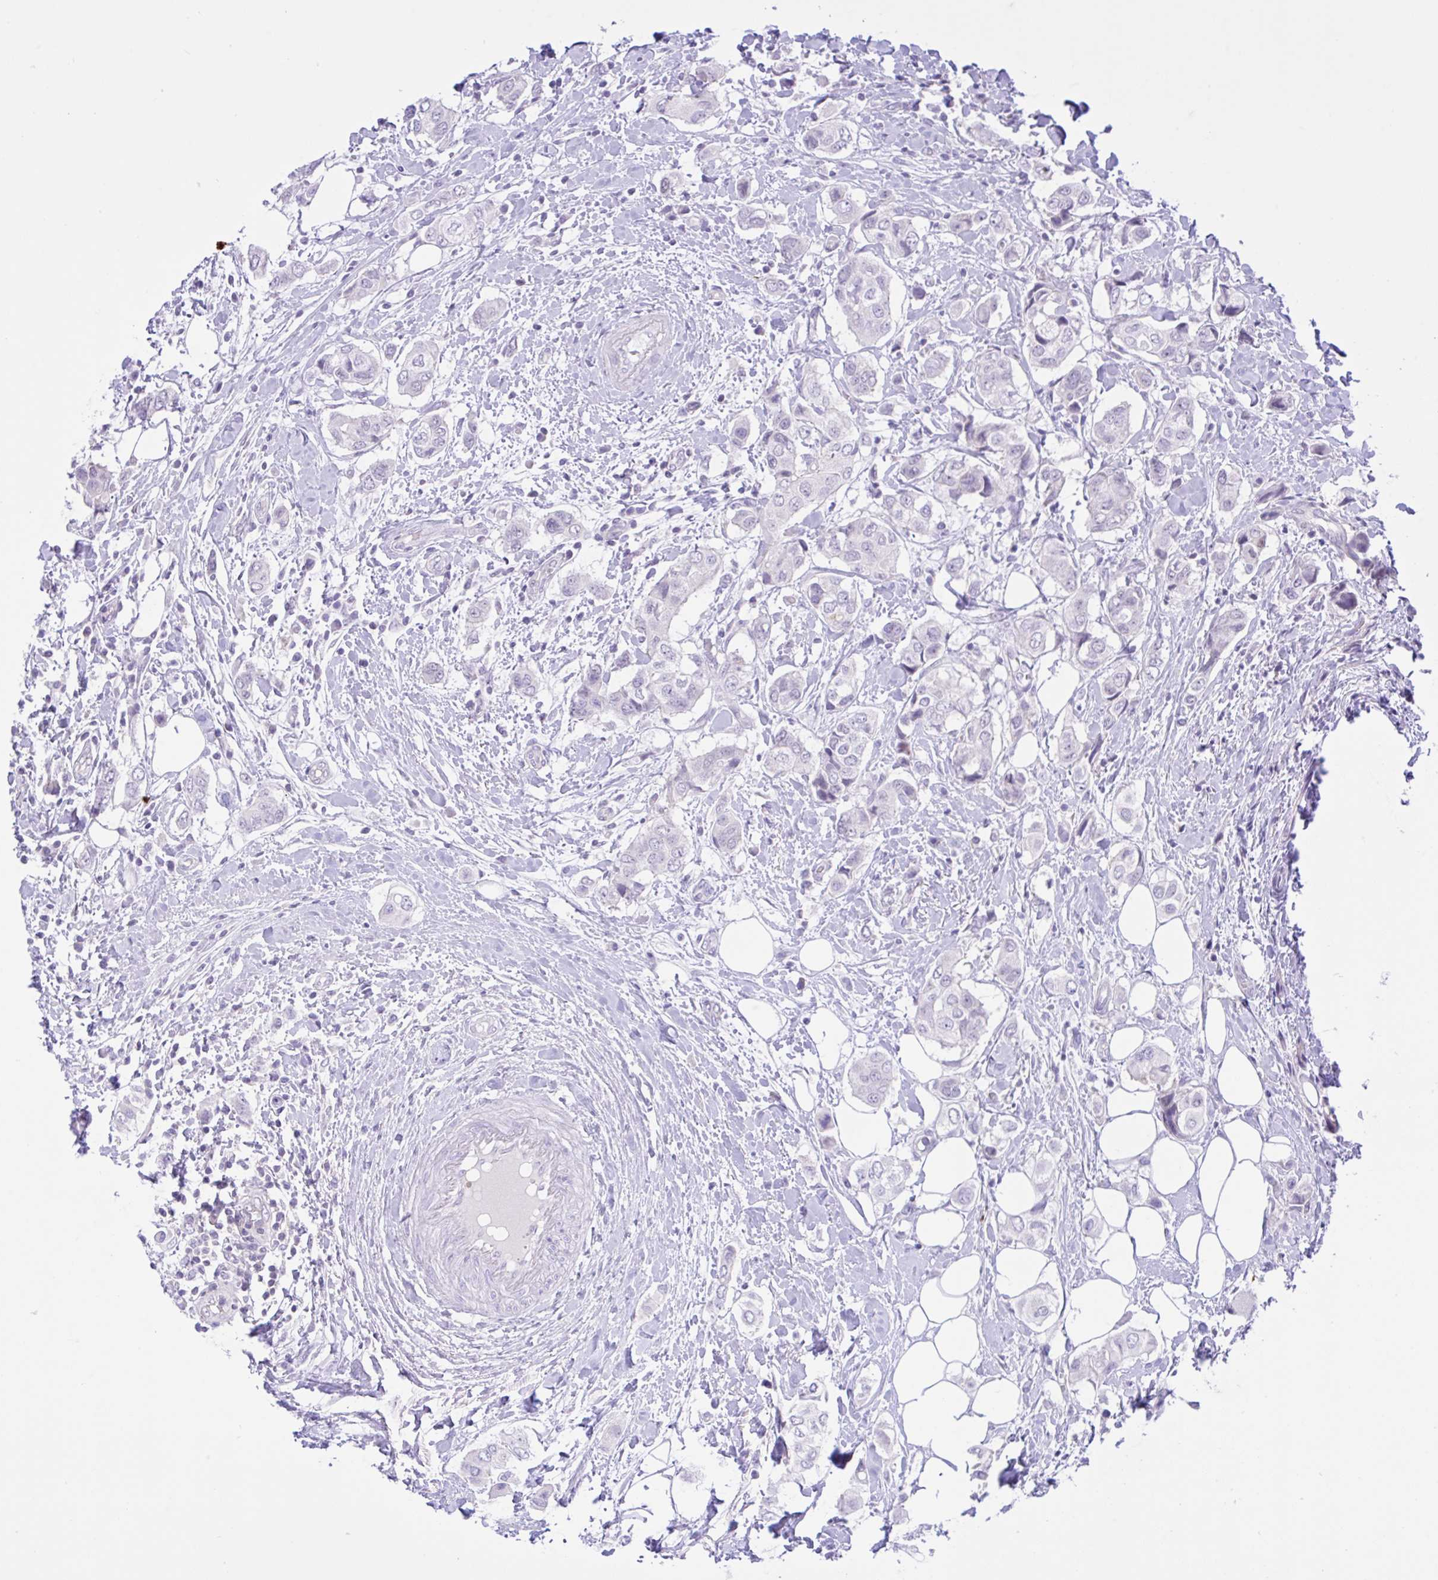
{"staining": {"intensity": "negative", "quantity": "none", "location": "none"}, "tissue": "breast cancer", "cell_type": "Tumor cells", "image_type": "cancer", "snomed": [{"axis": "morphology", "description": "Lobular carcinoma"}, {"axis": "topography", "description": "Breast"}], "caption": "This is an immunohistochemistry (IHC) micrograph of lobular carcinoma (breast). There is no staining in tumor cells.", "gene": "ZNF101", "patient": {"sex": "female", "age": 51}}